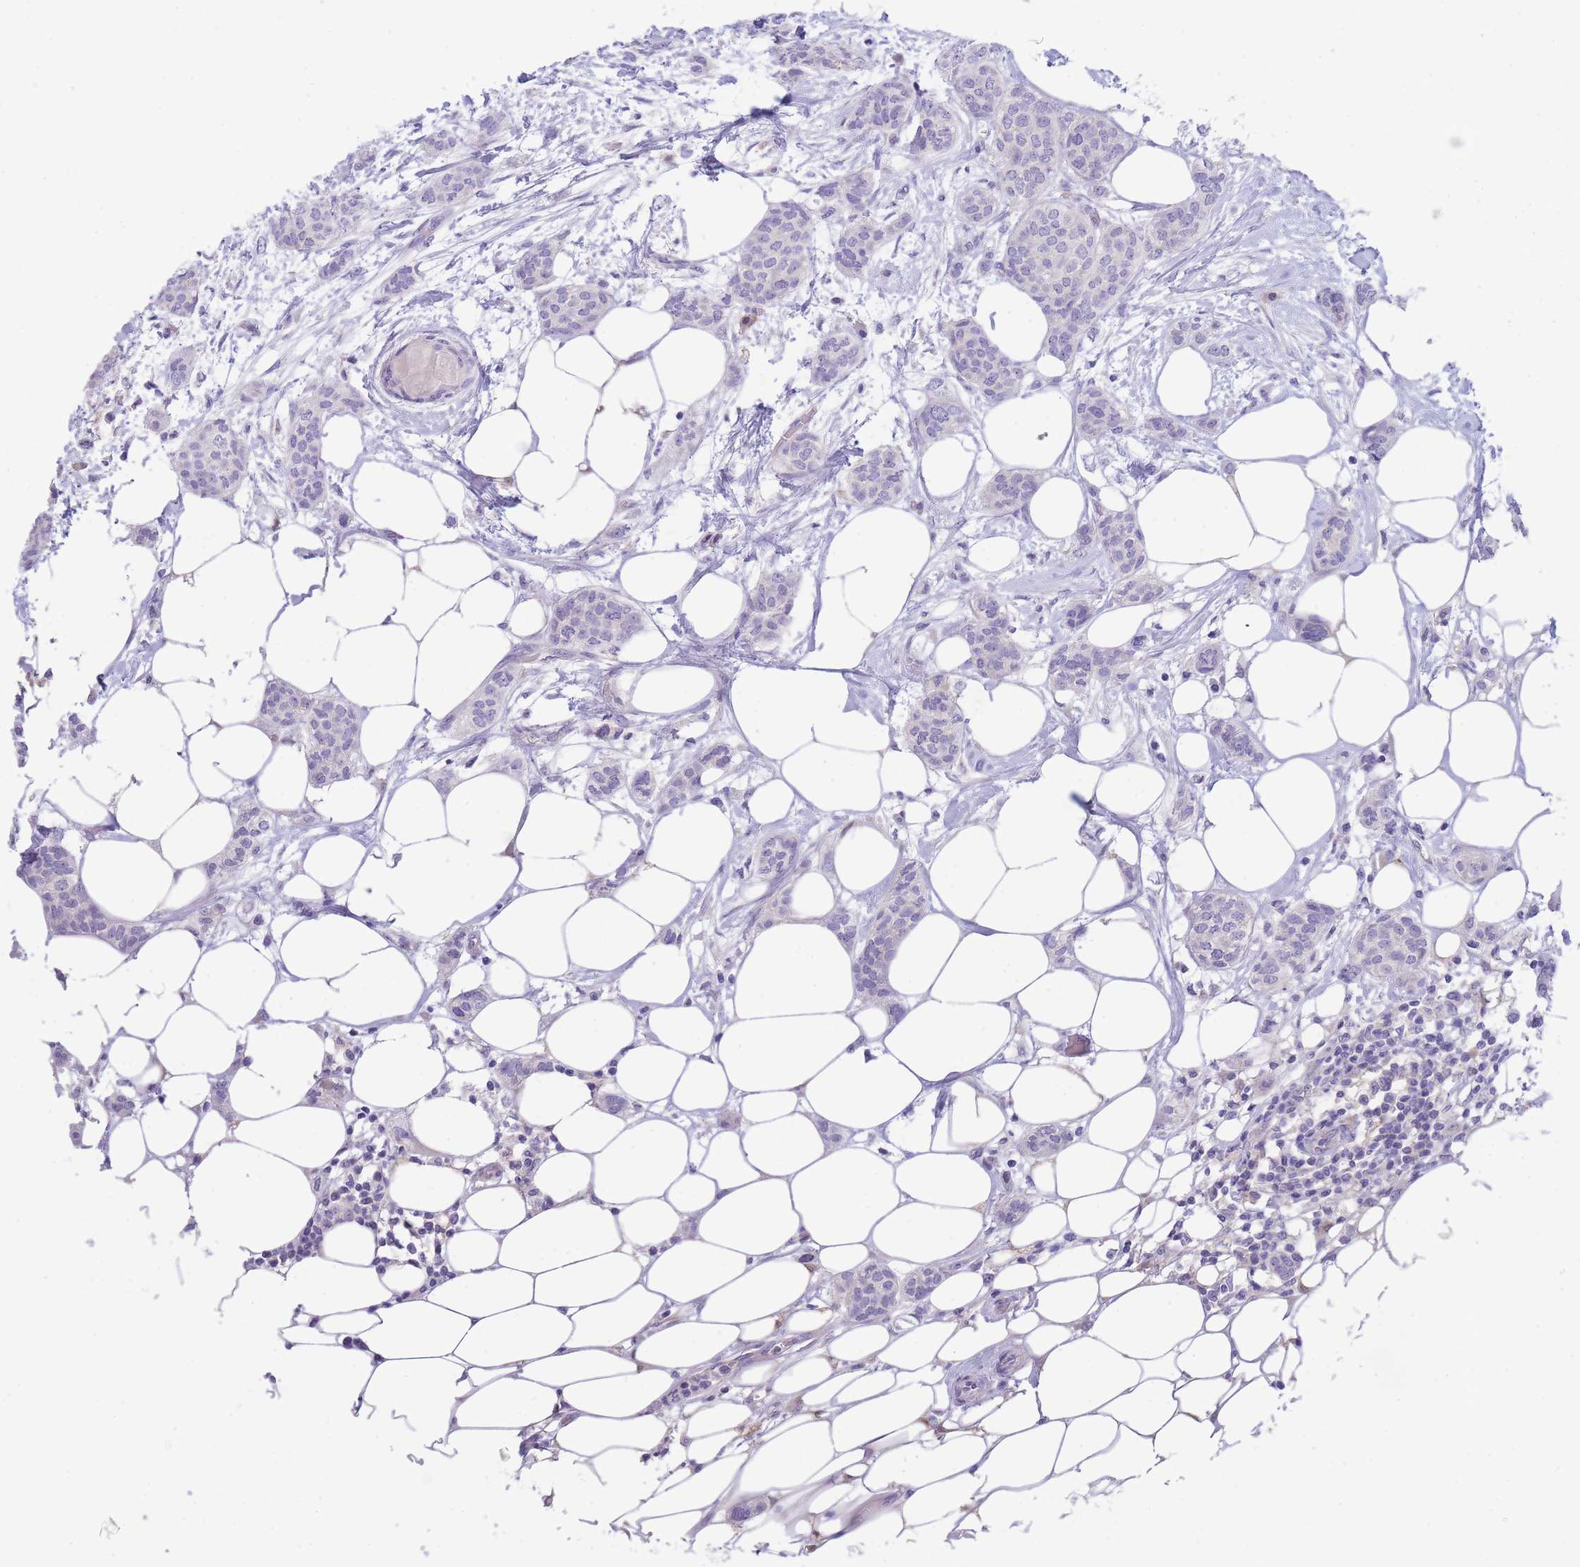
{"staining": {"intensity": "negative", "quantity": "none", "location": "none"}, "tissue": "breast cancer", "cell_type": "Tumor cells", "image_type": "cancer", "snomed": [{"axis": "morphology", "description": "Duct carcinoma"}, {"axis": "topography", "description": "Breast"}], "caption": "This is a photomicrograph of immunohistochemistry (IHC) staining of breast cancer, which shows no expression in tumor cells. Brightfield microscopy of IHC stained with DAB (brown) and hematoxylin (blue), captured at high magnification.", "gene": "PCDHB3", "patient": {"sex": "female", "age": 72}}